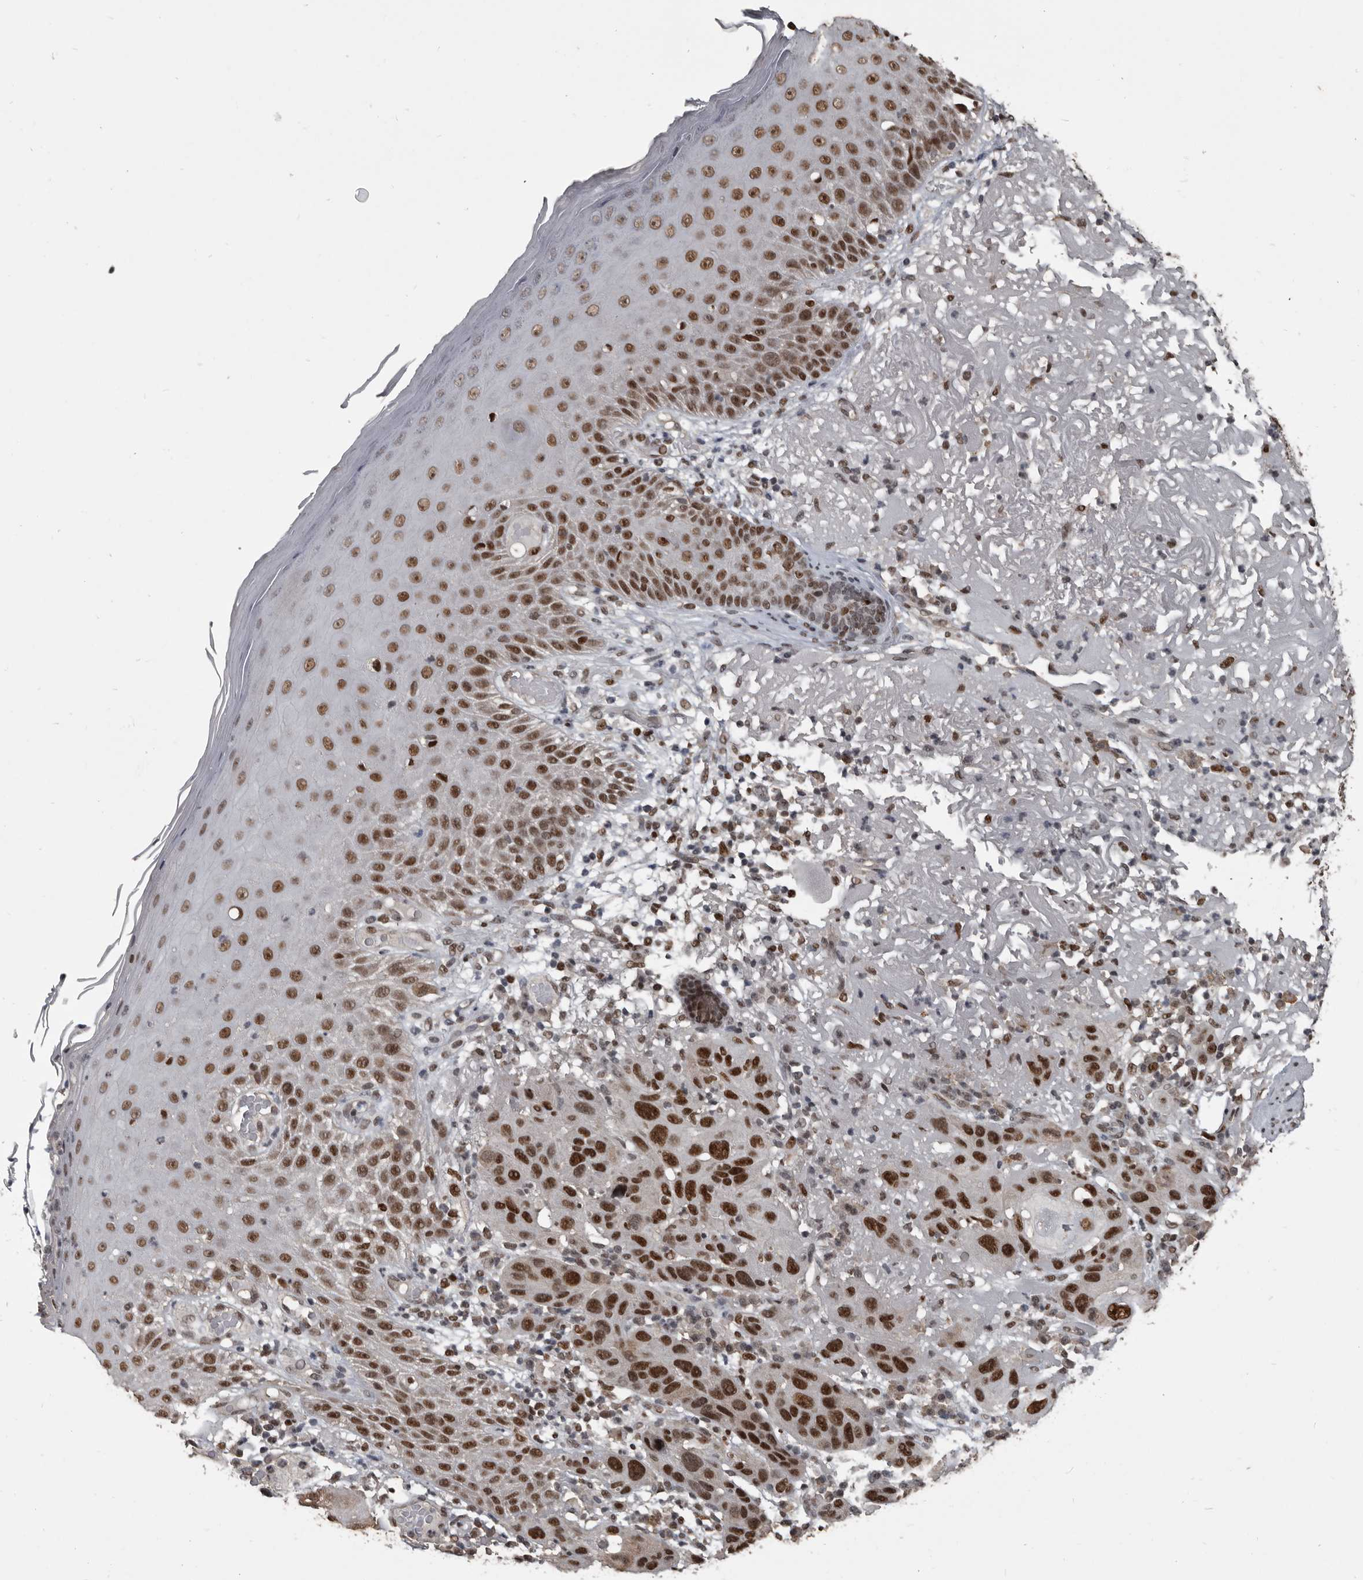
{"staining": {"intensity": "strong", "quantity": ">75%", "location": "nuclear"}, "tissue": "skin cancer", "cell_type": "Tumor cells", "image_type": "cancer", "snomed": [{"axis": "morphology", "description": "Normal tissue, NOS"}, {"axis": "morphology", "description": "Squamous cell carcinoma, NOS"}, {"axis": "topography", "description": "Skin"}], "caption": "Protein staining of skin squamous cell carcinoma tissue shows strong nuclear expression in about >75% of tumor cells. Nuclei are stained in blue.", "gene": "CHD1L", "patient": {"sex": "female", "age": 96}}